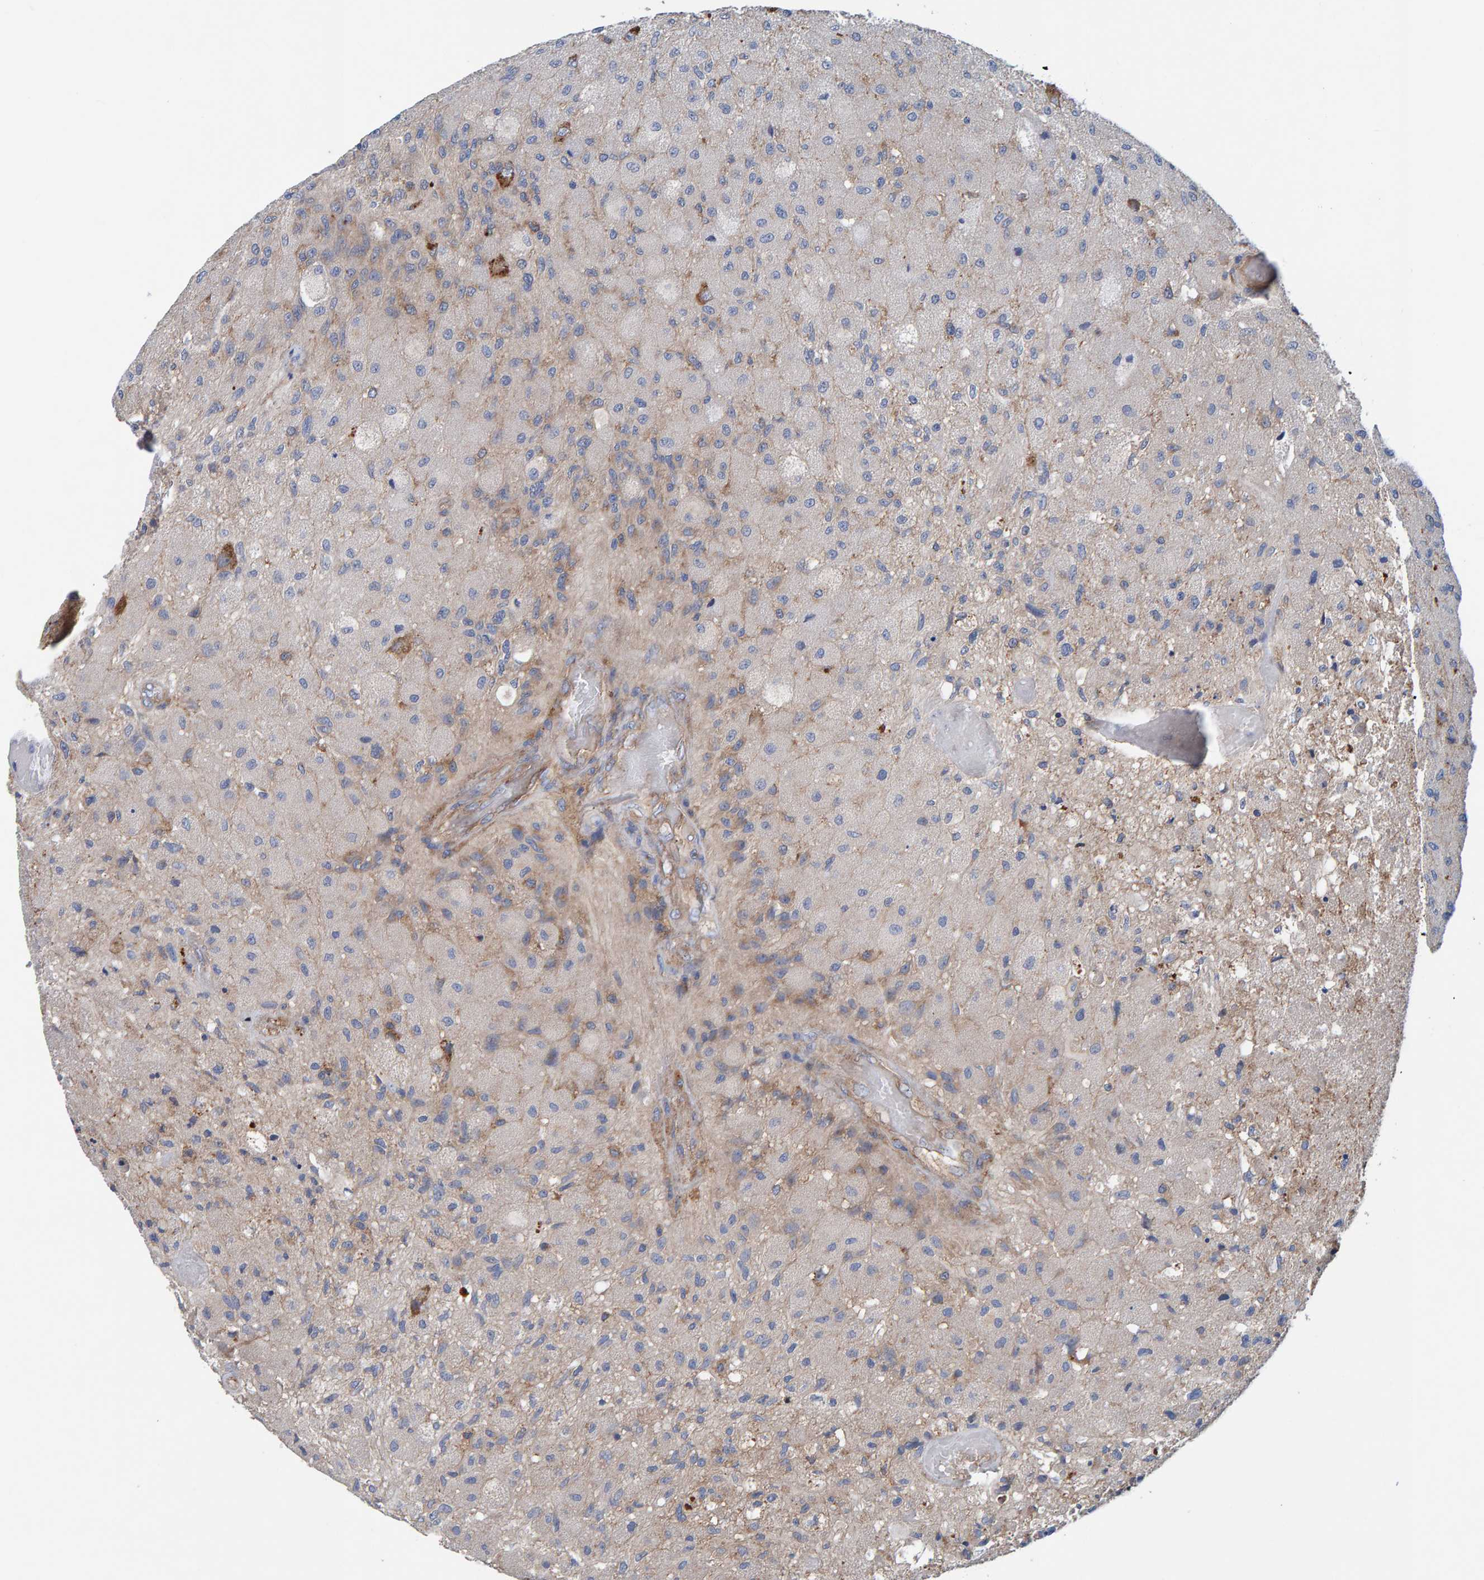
{"staining": {"intensity": "moderate", "quantity": "<25%", "location": "cytoplasmic/membranous"}, "tissue": "glioma", "cell_type": "Tumor cells", "image_type": "cancer", "snomed": [{"axis": "morphology", "description": "Normal tissue, NOS"}, {"axis": "morphology", "description": "Glioma, malignant, High grade"}, {"axis": "topography", "description": "Cerebral cortex"}], "caption": "Human glioma stained with a protein marker displays moderate staining in tumor cells.", "gene": "MKLN1", "patient": {"sex": "male", "age": 77}}